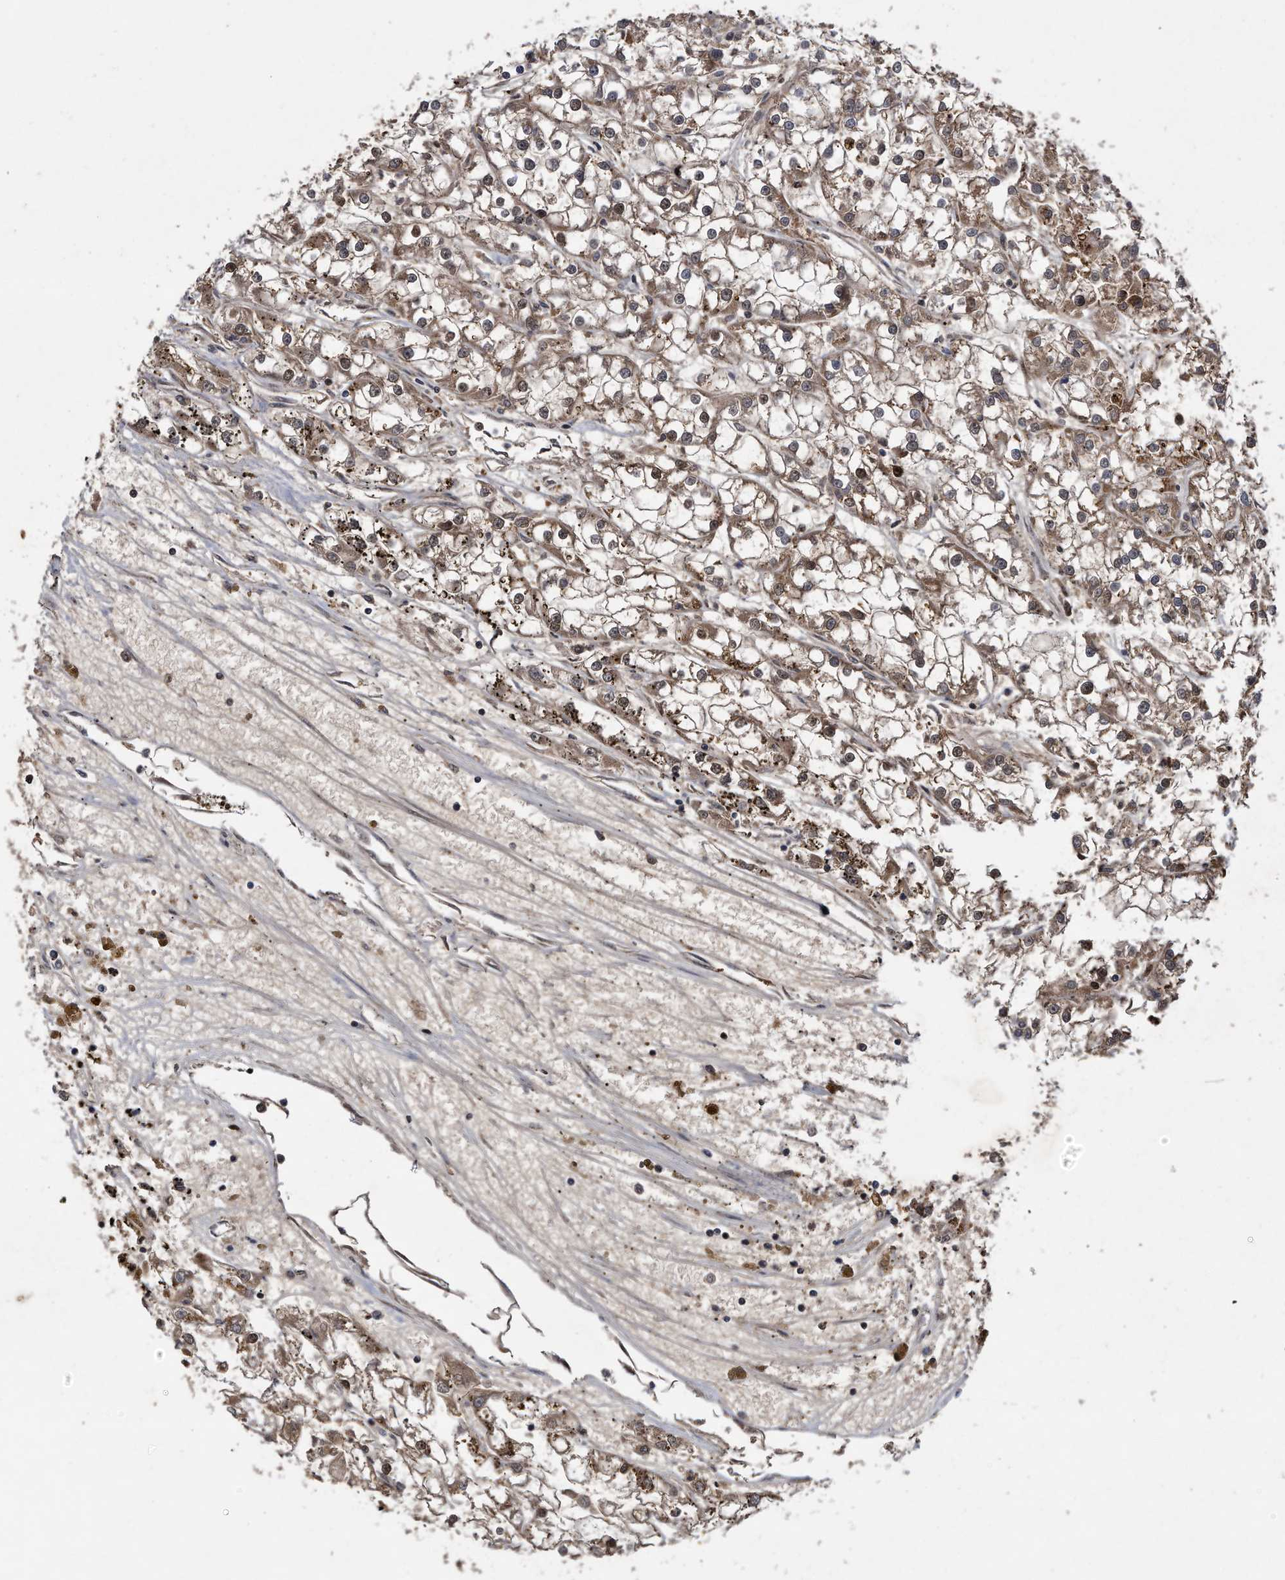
{"staining": {"intensity": "weak", "quantity": ">75%", "location": "cytoplasmic/membranous"}, "tissue": "renal cancer", "cell_type": "Tumor cells", "image_type": "cancer", "snomed": [{"axis": "morphology", "description": "Adenocarcinoma, NOS"}, {"axis": "topography", "description": "Kidney"}], "caption": "The image shows a brown stain indicating the presence of a protein in the cytoplasmic/membranous of tumor cells in renal cancer (adenocarcinoma).", "gene": "RAD23B", "patient": {"sex": "female", "age": 52}}